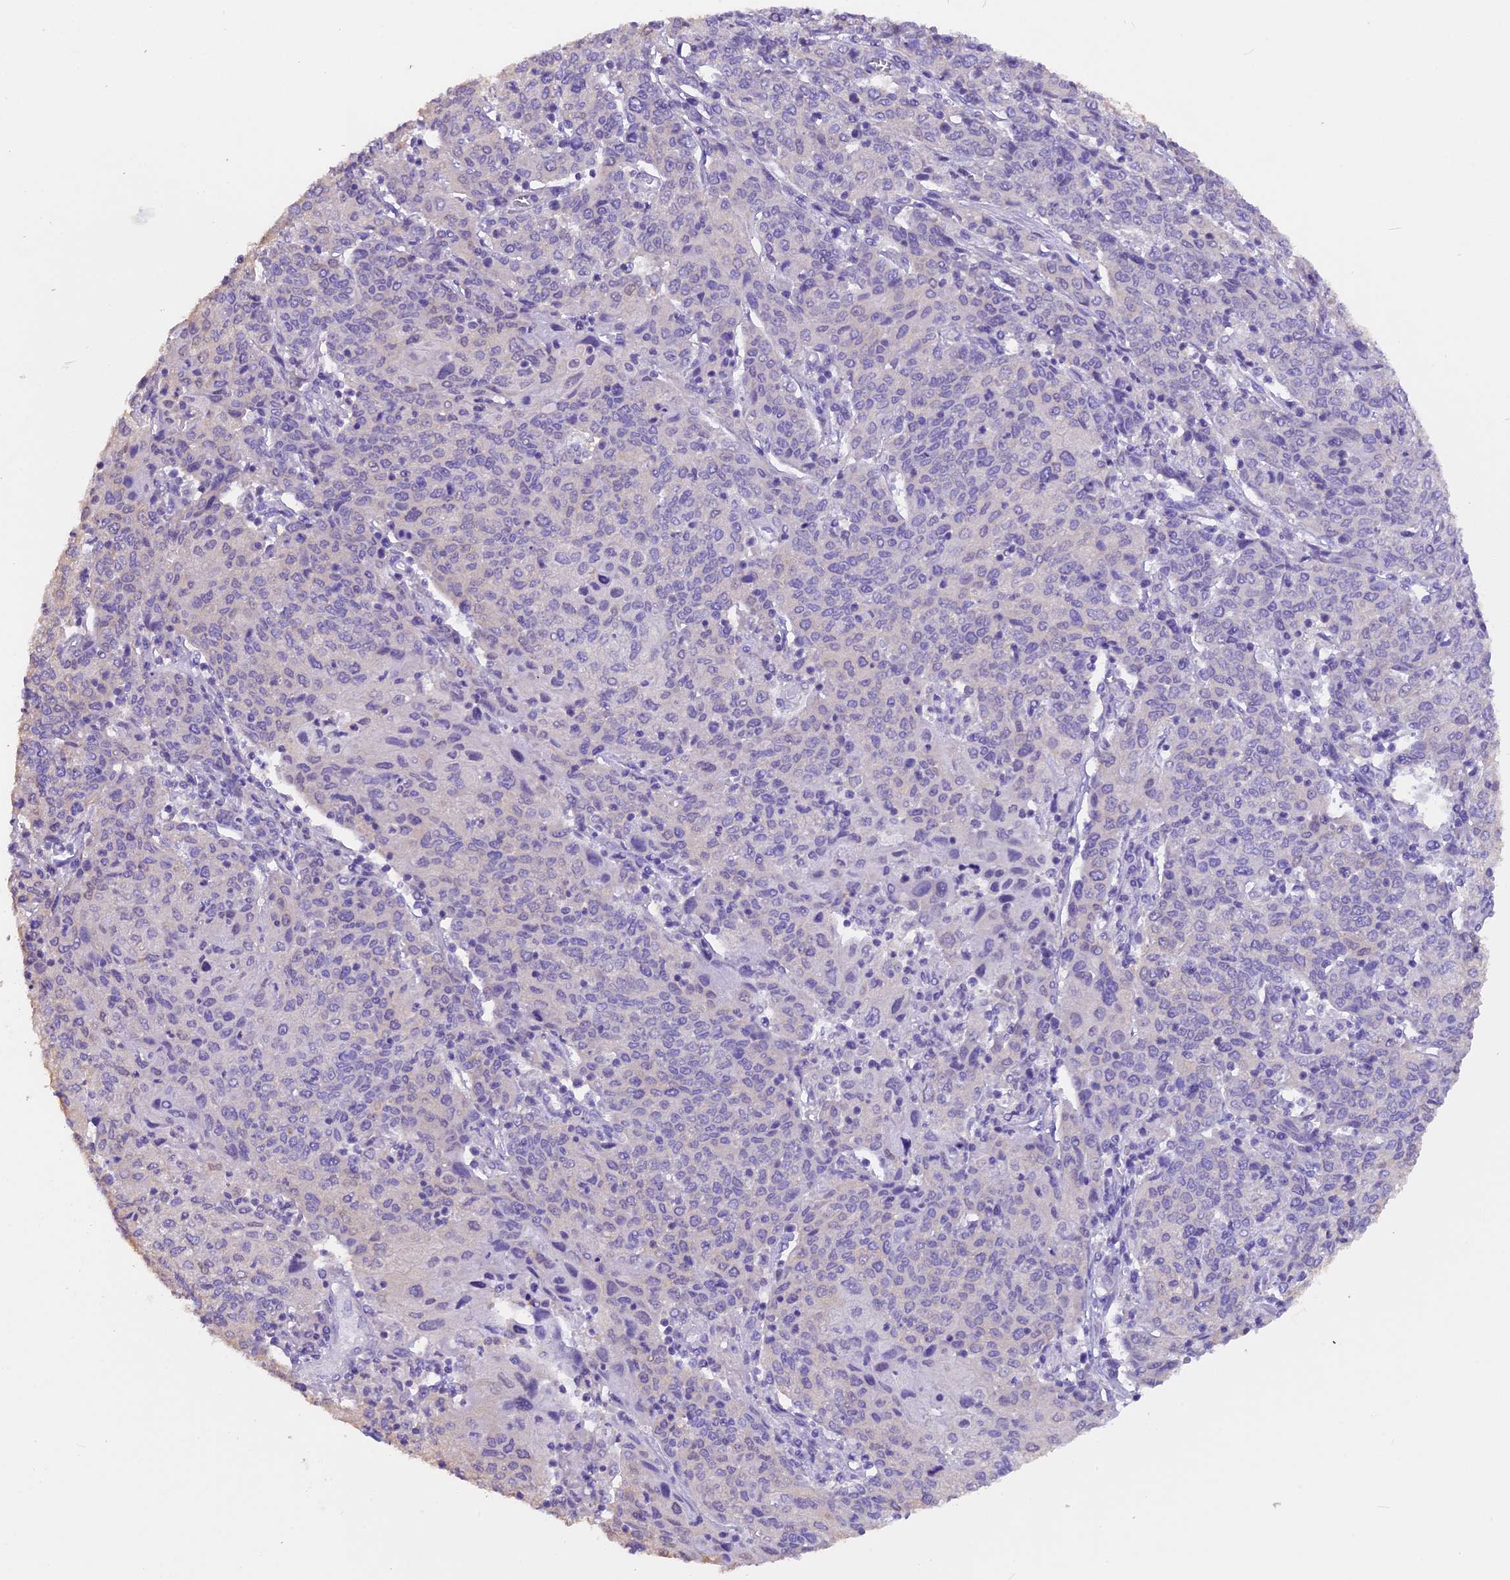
{"staining": {"intensity": "negative", "quantity": "none", "location": "none"}, "tissue": "cervical cancer", "cell_type": "Tumor cells", "image_type": "cancer", "snomed": [{"axis": "morphology", "description": "Squamous cell carcinoma, NOS"}, {"axis": "topography", "description": "Cervix"}], "caption": "Tumor cells show no significant positivity in squamous cell carcinoma (cervical). (IHC, brightfield microscopy, high magnification).", "gene": "AP3B2", "patient": {"sex": "female", "age": 67}}